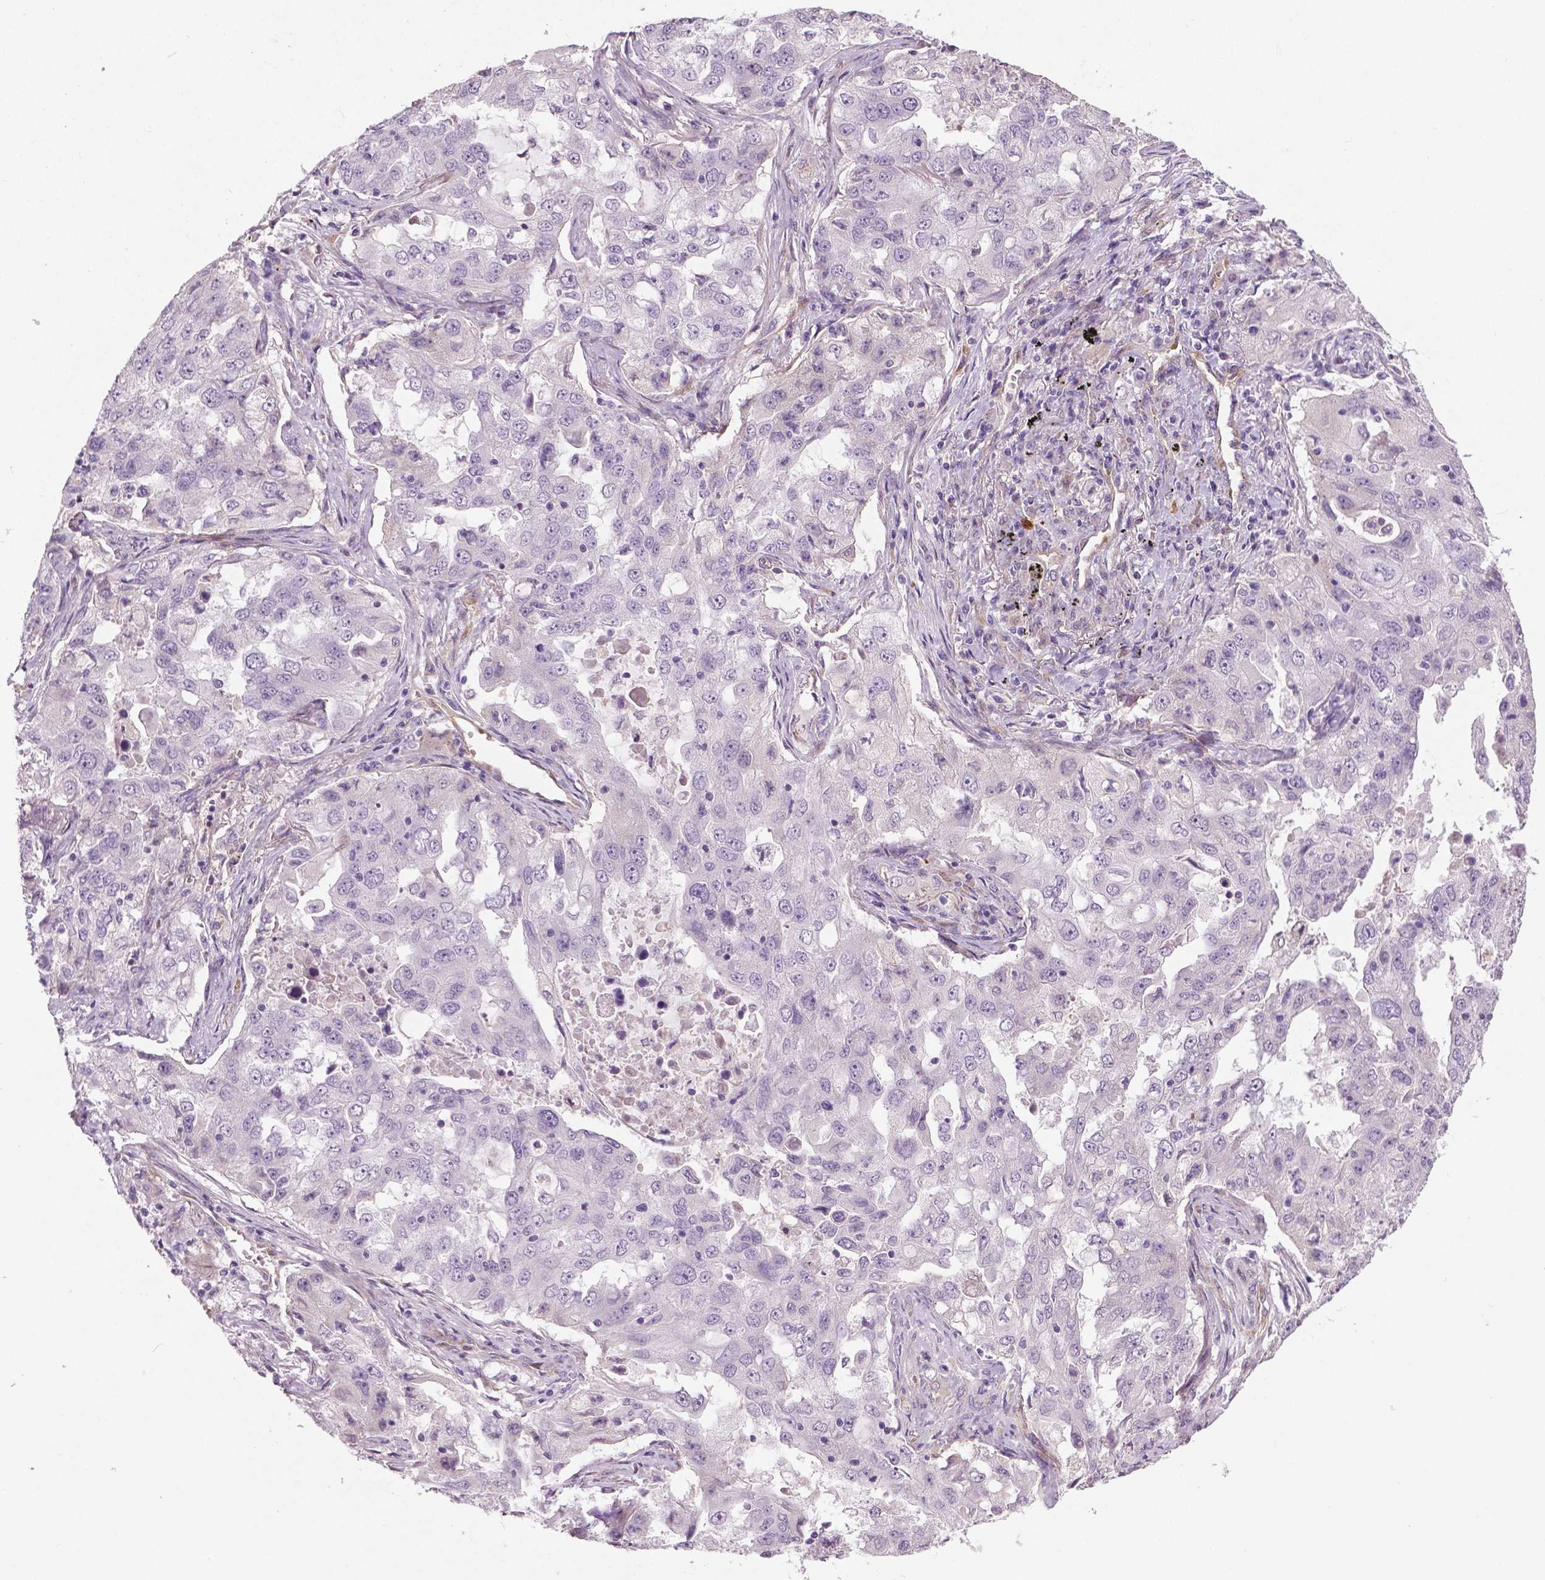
{"staining": {"intensity": "negative", "quantity": "none", "location": "none"}, "tissue": "lung cancer", "cell_type": "Tumor cells", "image_type": "cancer", "snomed": [{"axis": "morphology", "description": "Adenocarcinoma, NOS"}, {"axis": "topography", "description": "Lung"}], "caption": "DAB immunohistochemical staining of lung cancer (adenocarcinoma) reveals no significant expression in tumor cells. (Immunohistochemistry, brightfield microscopy, high magnification).", "gene": "FLT1", "patient": {"sex": "female", "age": 61}}